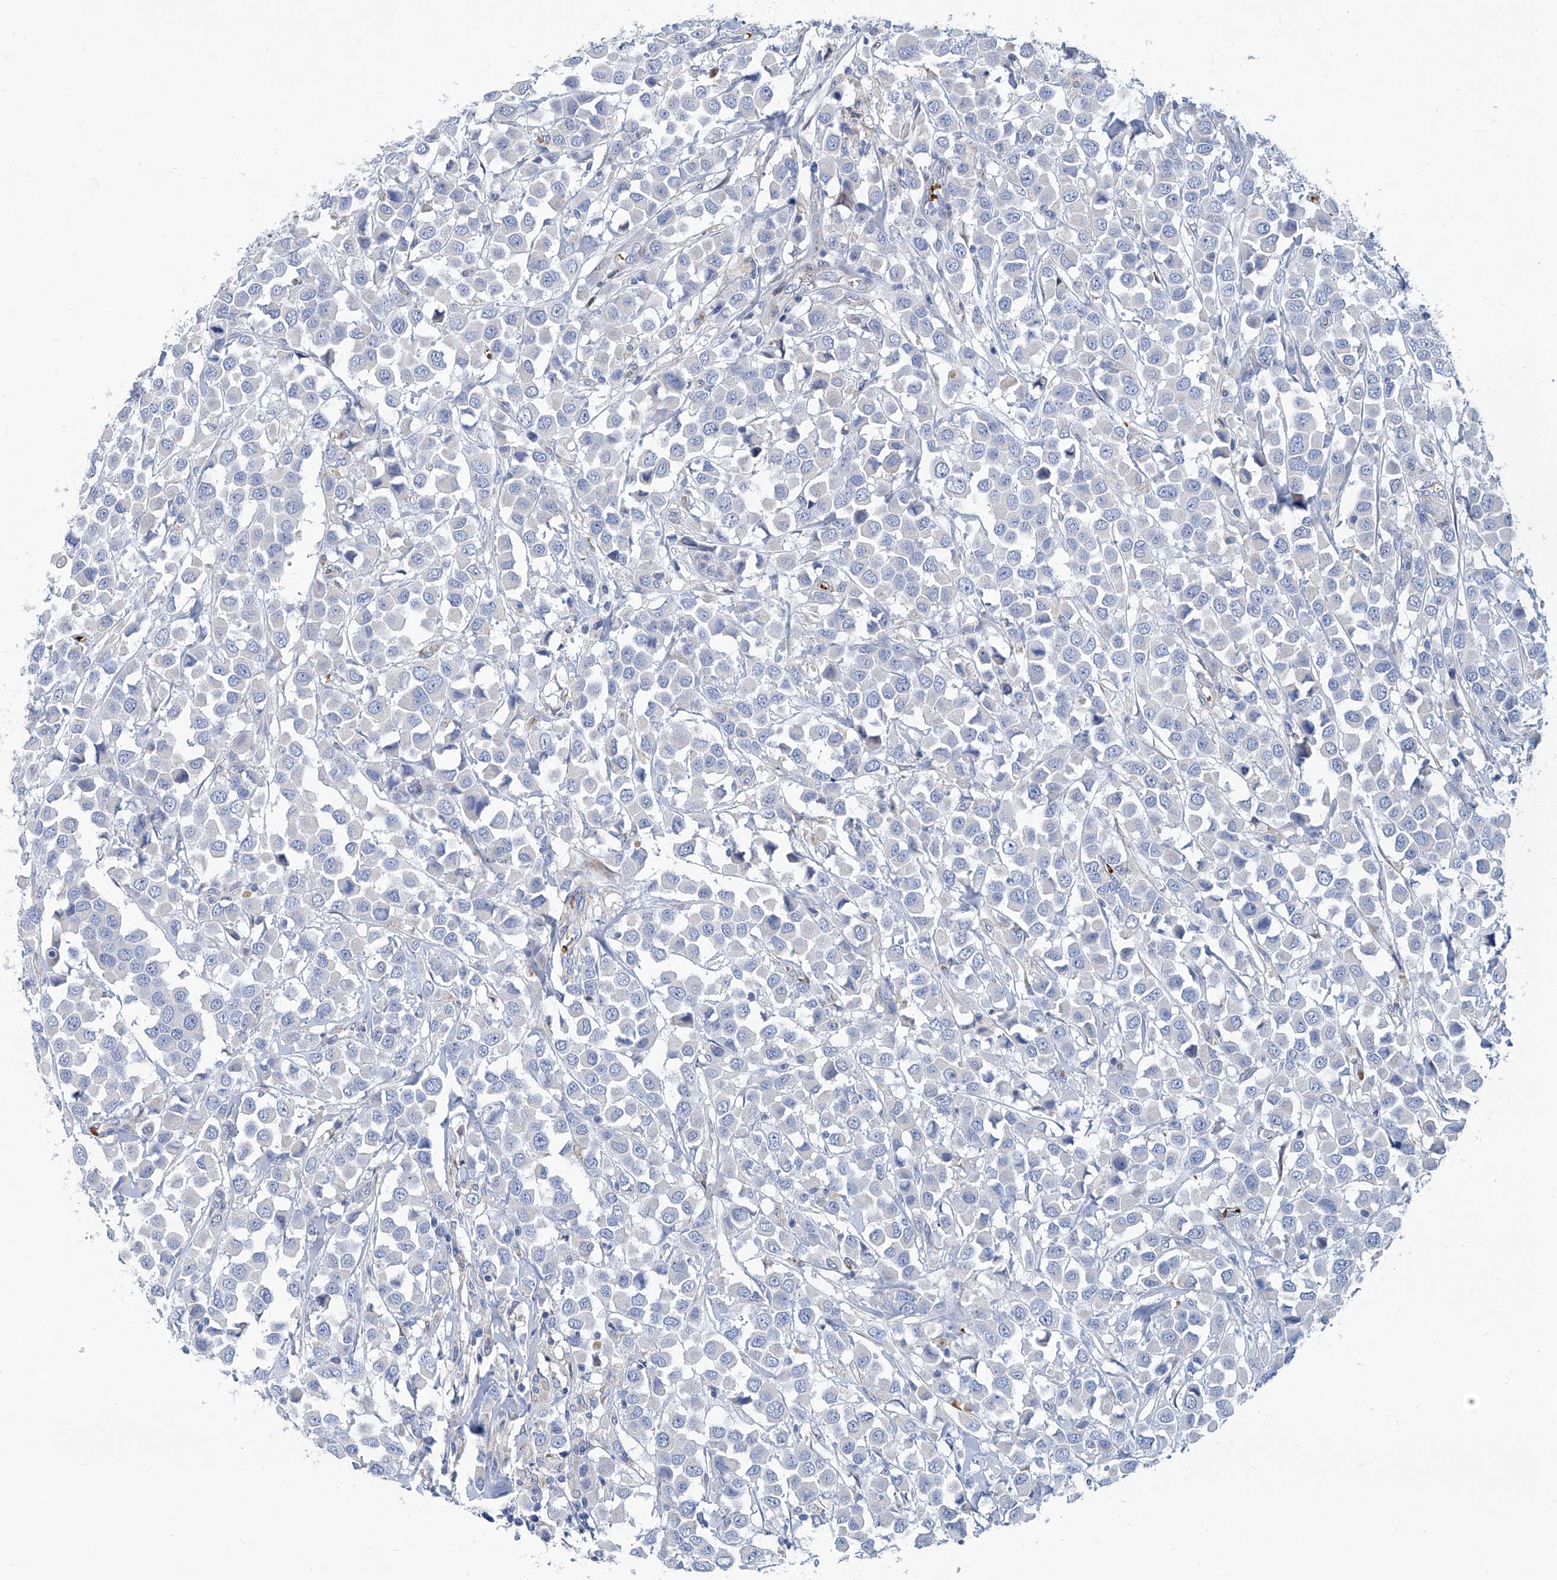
{"staining": {"intensity": "negative", "quantity": "none", "location": "none"}, "tissue": "breast cancer", "cell_type": "Tumor cells", "image_type": "cancer", "snomed": [{"axis": "morphology", "description": "Duct carcinoma"}, {"axis": "topography", "description": "Breast"}], "caption": "This is a micrograph of immunohistochemistry (IHC) staining of invasive ductal carcinoma (breast), which shows no positivity in tumor cells.", "gene": "FPR2", "patient": {"sex": "female", "age": 61}}